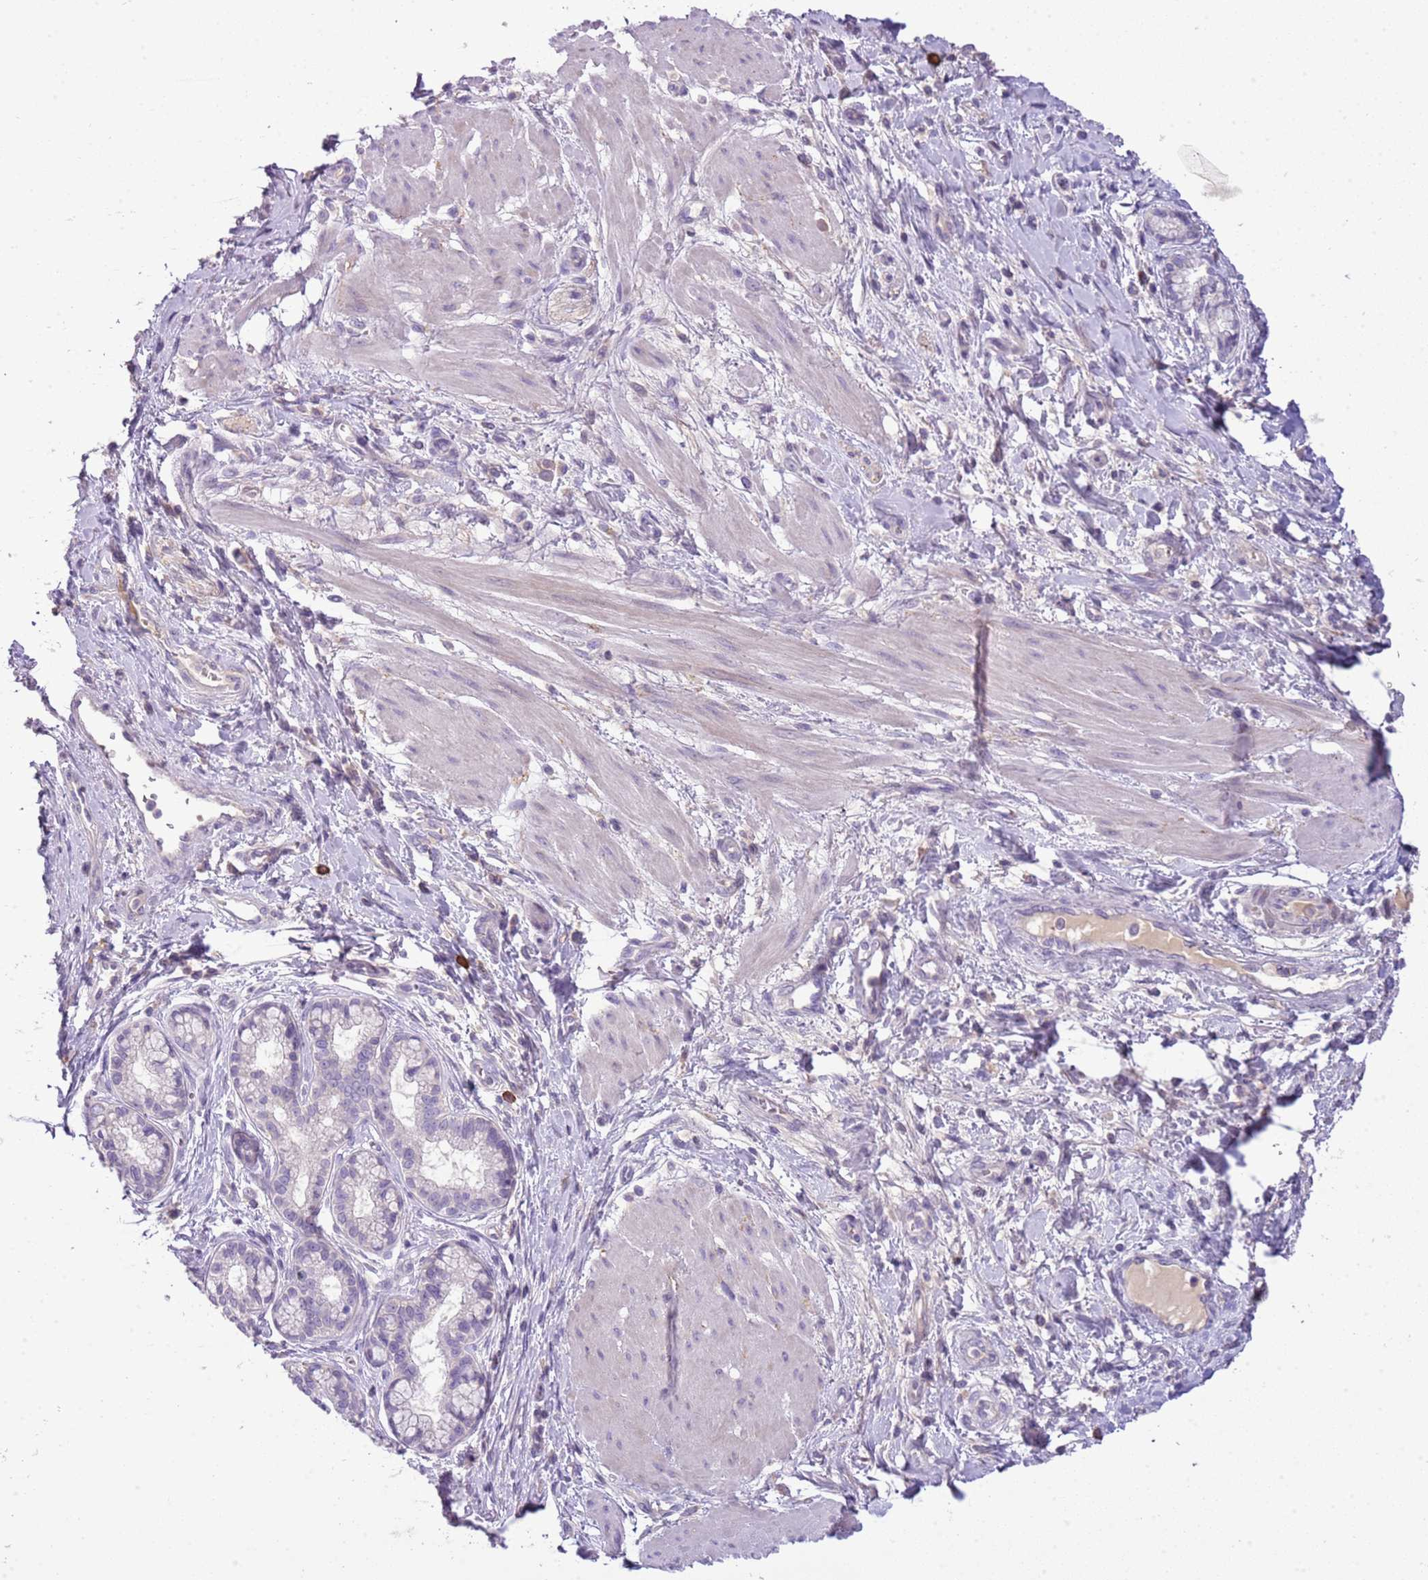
{"staining": {"intensity": "negative", "quantity": "none", "location": "none"}, "tissue": "pancreatic cancer", "cell_type": "Tumor cells", "image_type": "cancer", "snomed": [{"axis": "morphology", "description": "Adenocarcinoma, NOS"}, {"axis": "topography", "description": "Pancreas"}], "caption": "High magnification brightfield microscopy of pancreatic adenocarcinoma stained with DAB (brown) and counterstained with hematoxylin (blue): tumor cells show no significant positivity.", "gene": "SCAMP5", "patient": {"sex": "male", "age": 72}}